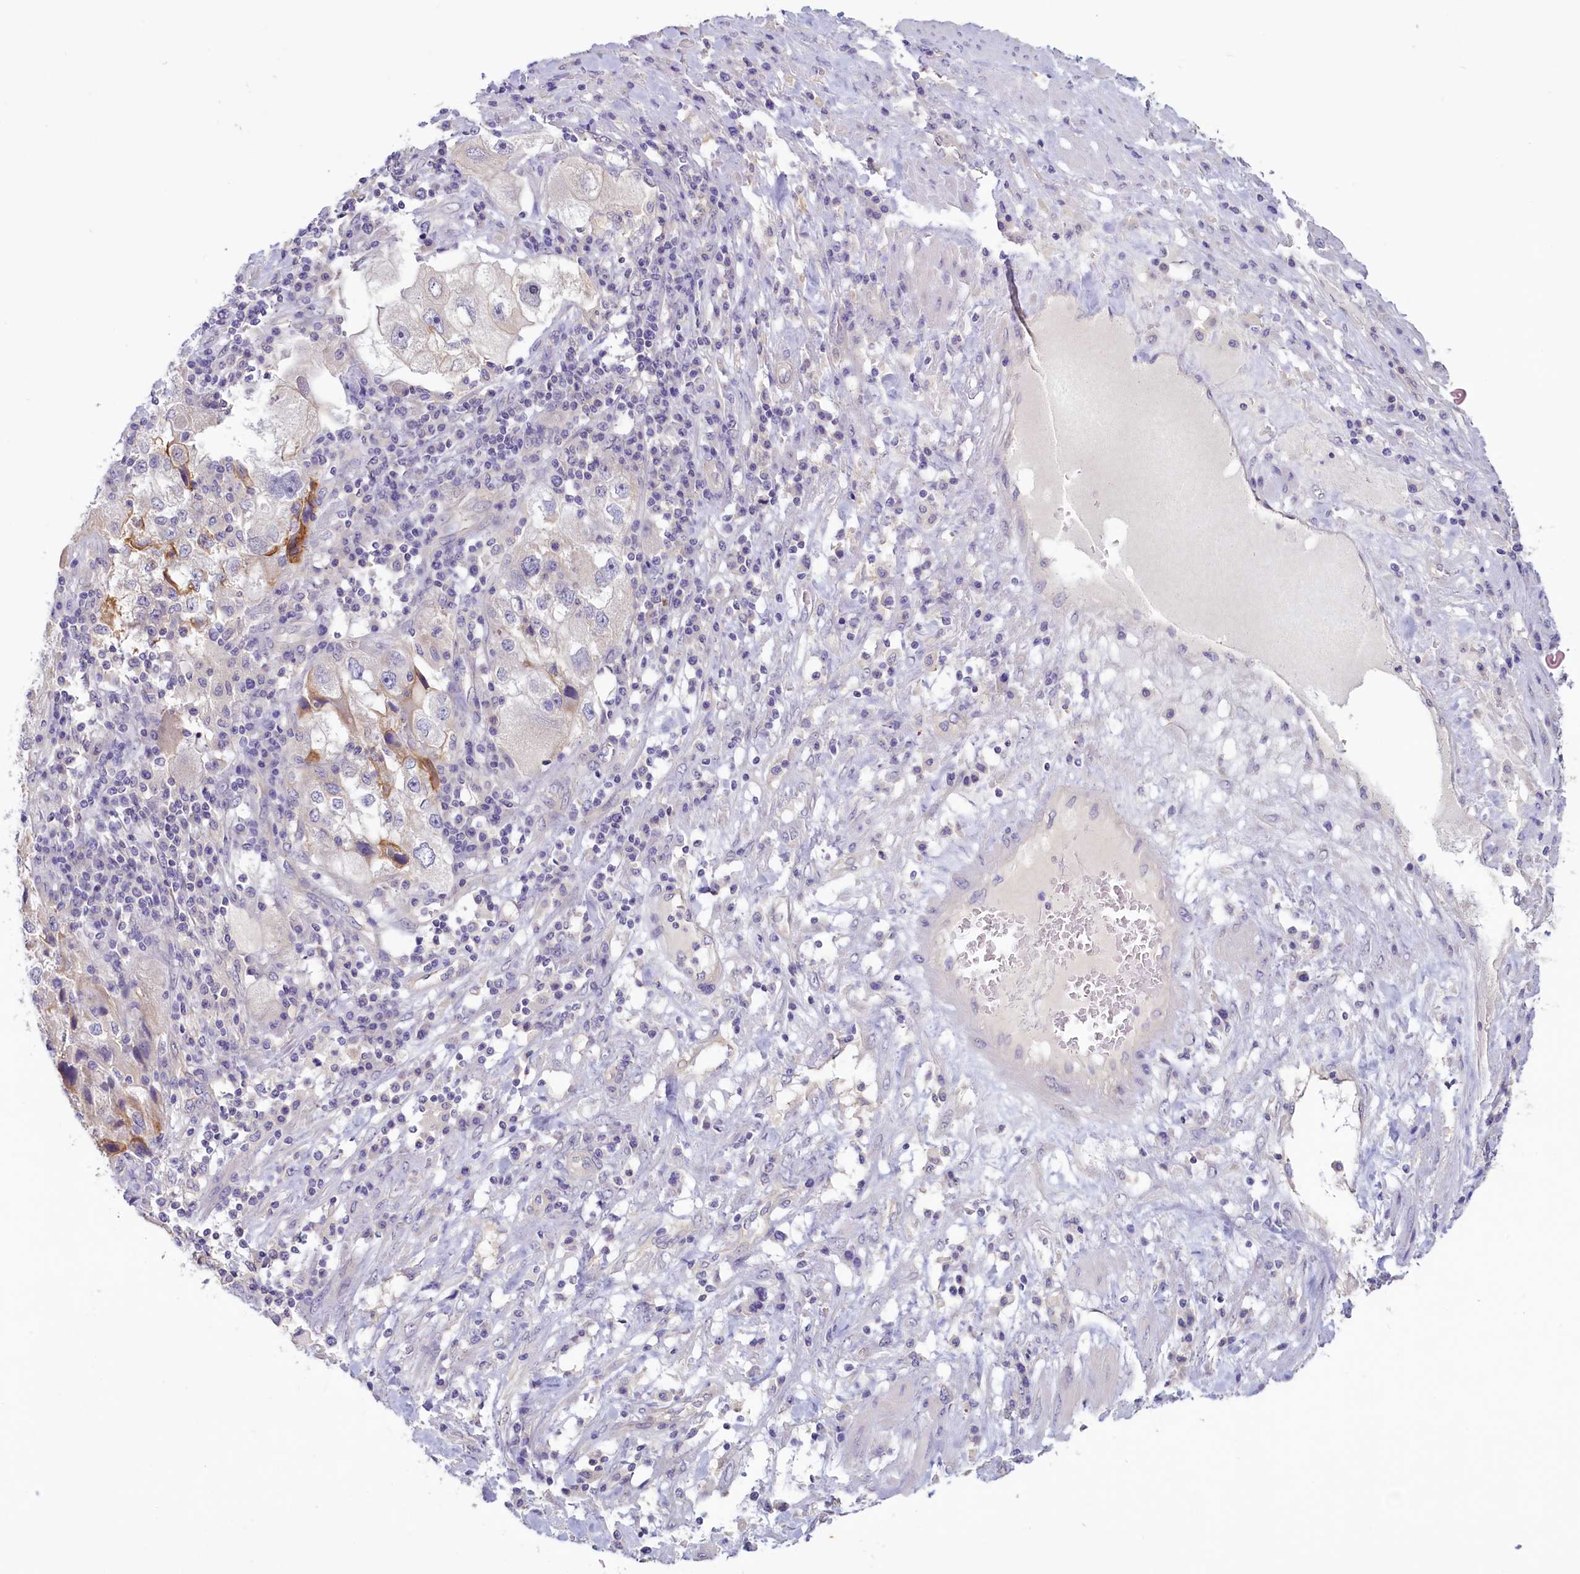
{"staining": {"intensity": "negative", "quantity": "none", "location": "none"}, "tissue": "endometrial cancer", "cell_type": "Tumor cells", "image_type": "cancer", "snomed": [{"axis": "morphology", "description": "Adenocarcinoma, NOS"}, {"axis": "topography", "description": "Endometrium"}], "caption": "An immunohistochemistry micrograph of adenocarcinoma (endometrial) is shown. There is no staining in tumor cells of adenocarcinoma (endometrial).", "gene": "PDE6D", "patient": {"sex": "female", "age": 49}}